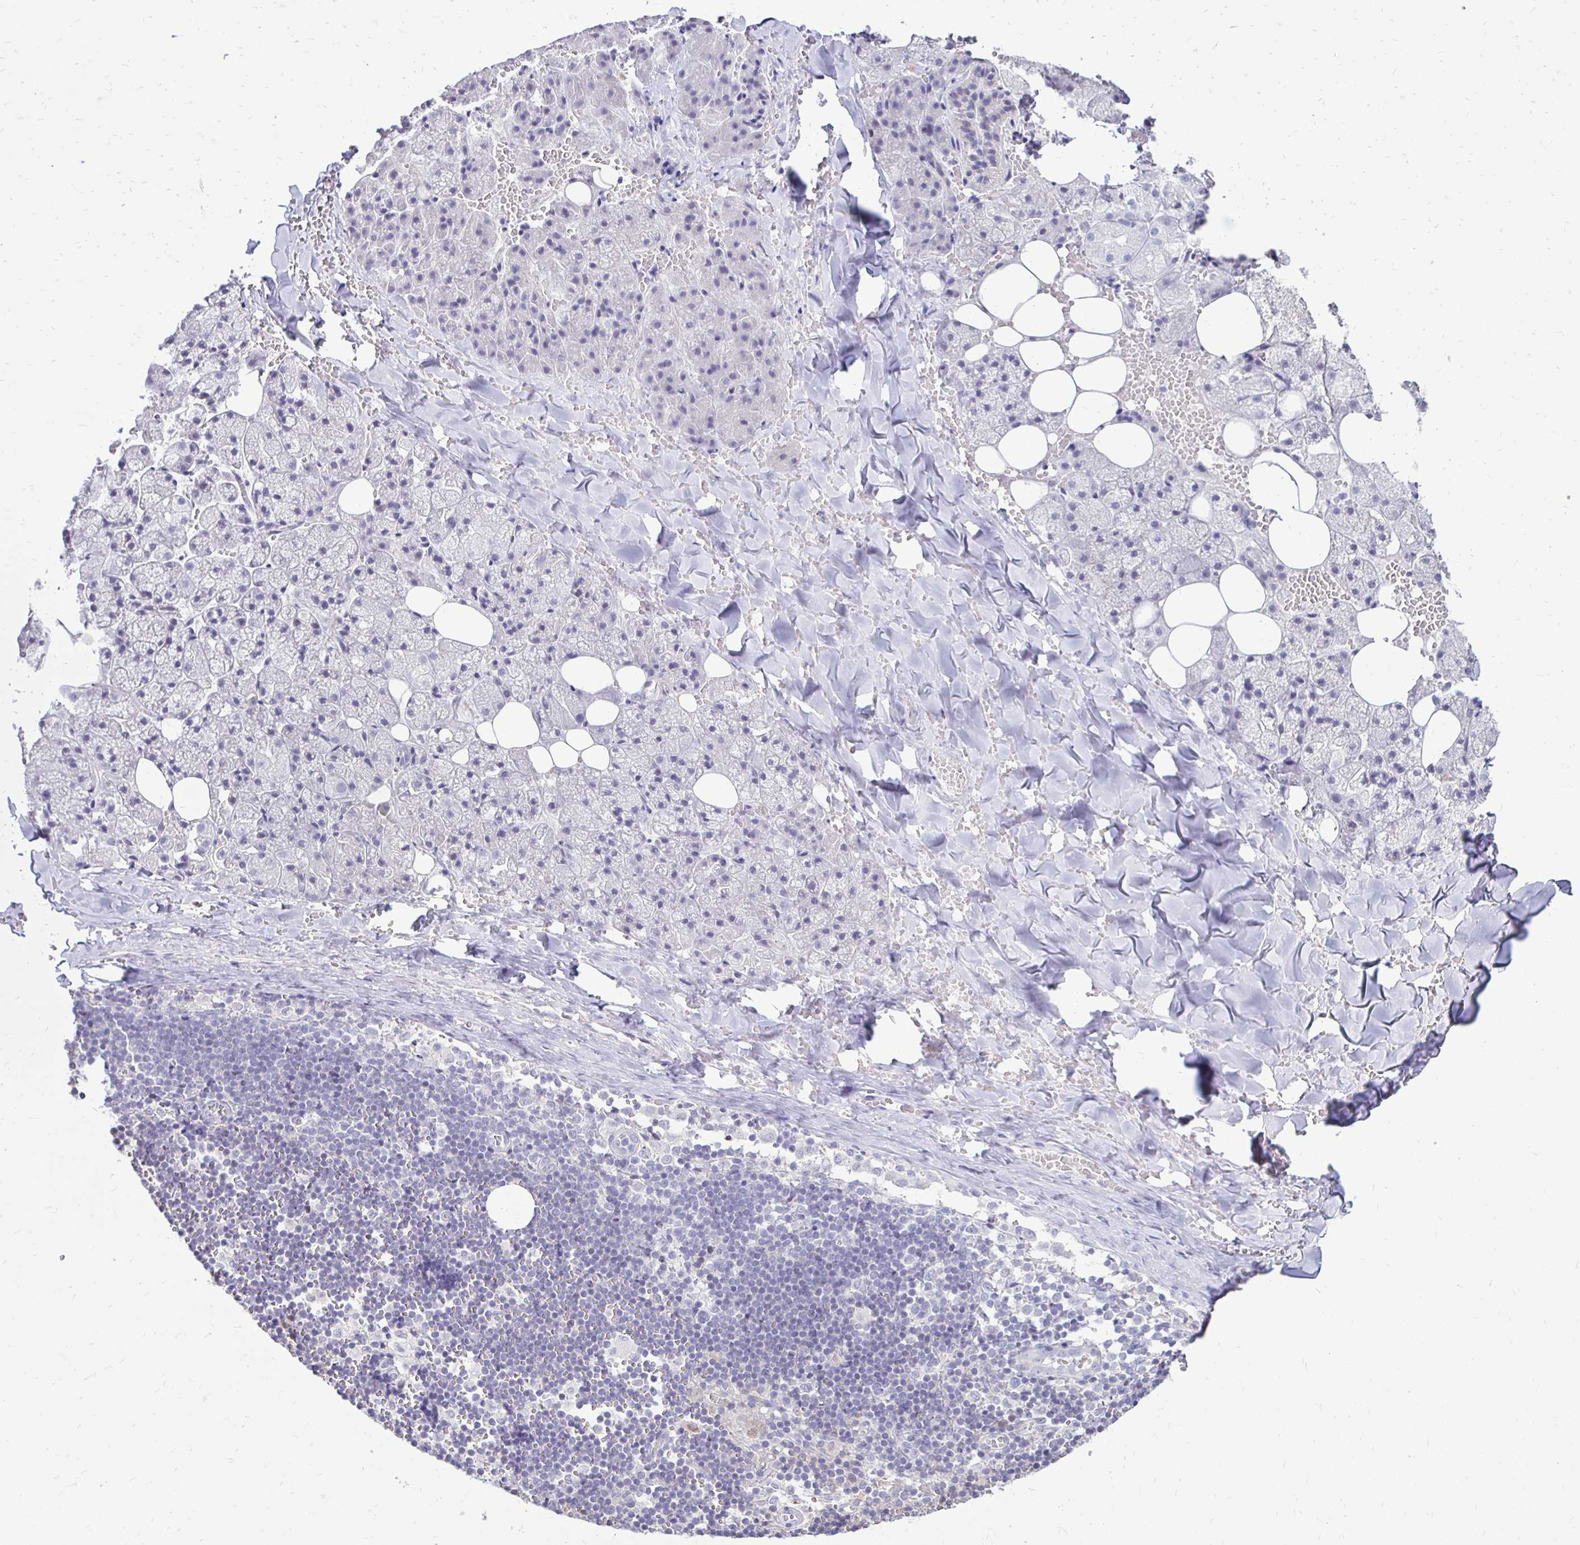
{"staining": {"intensity": "negative", "quantity": "none", "location": "none"}, "tissue": "salivary gland", "cell_type": "Glandular cells", "image_type": "normal", "snomed": [{"axis": "morphology", "description": "Normal tissue, NOS"}, {"axis": "topography", "description": "Salivary gland"}, {"axis": "topography", "description": "Peripheral nerve tissue"}], "caption": "The immunohistochemistry histopathology image has no significant staining in glandular cells of salivary gland.", "gene": "GAS2", "patient": {"sex": "male", "age": 38}}